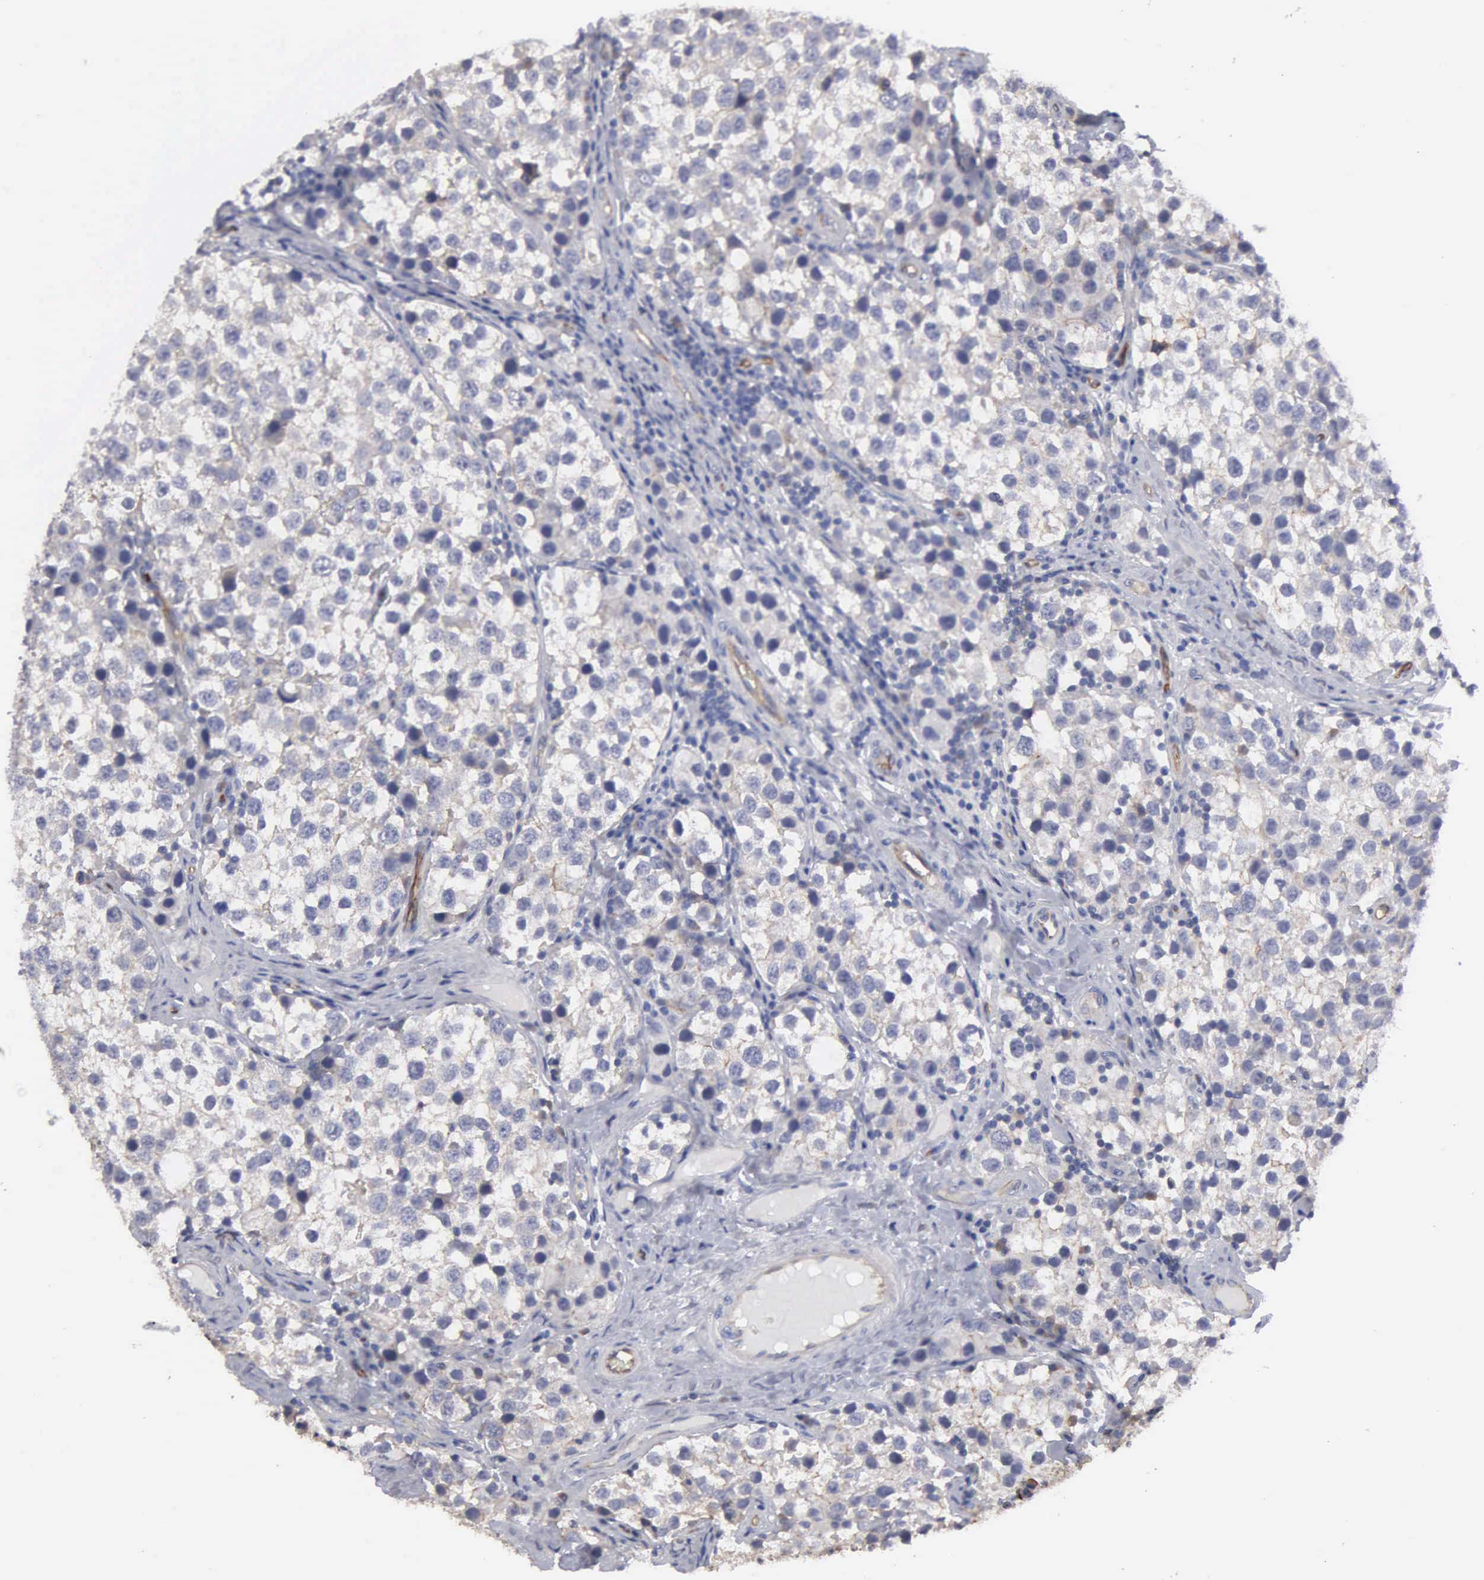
{"staining": {"intensity": "weak", "quantity": "<25%", "location": "cytoplasmic/membranous"}, "tissue": "testis cancer", "cell_type": "Tumor cells", "image_type": "cancer", "snomed": [{"axis": "morphology", "description": "Seminoma, NOS"}, {"axis": "topography", "description": "Testis"}], "caption": "There is no significant expression in tumor cells of seminoma (testis). The staining is performed using DAB (3,3'-diaminobenzidine) brown chromogen with nuclei counter-stained in using hematoxylin.", "gene": "RDX", "patient": {"sex": "male", "age": 39}}